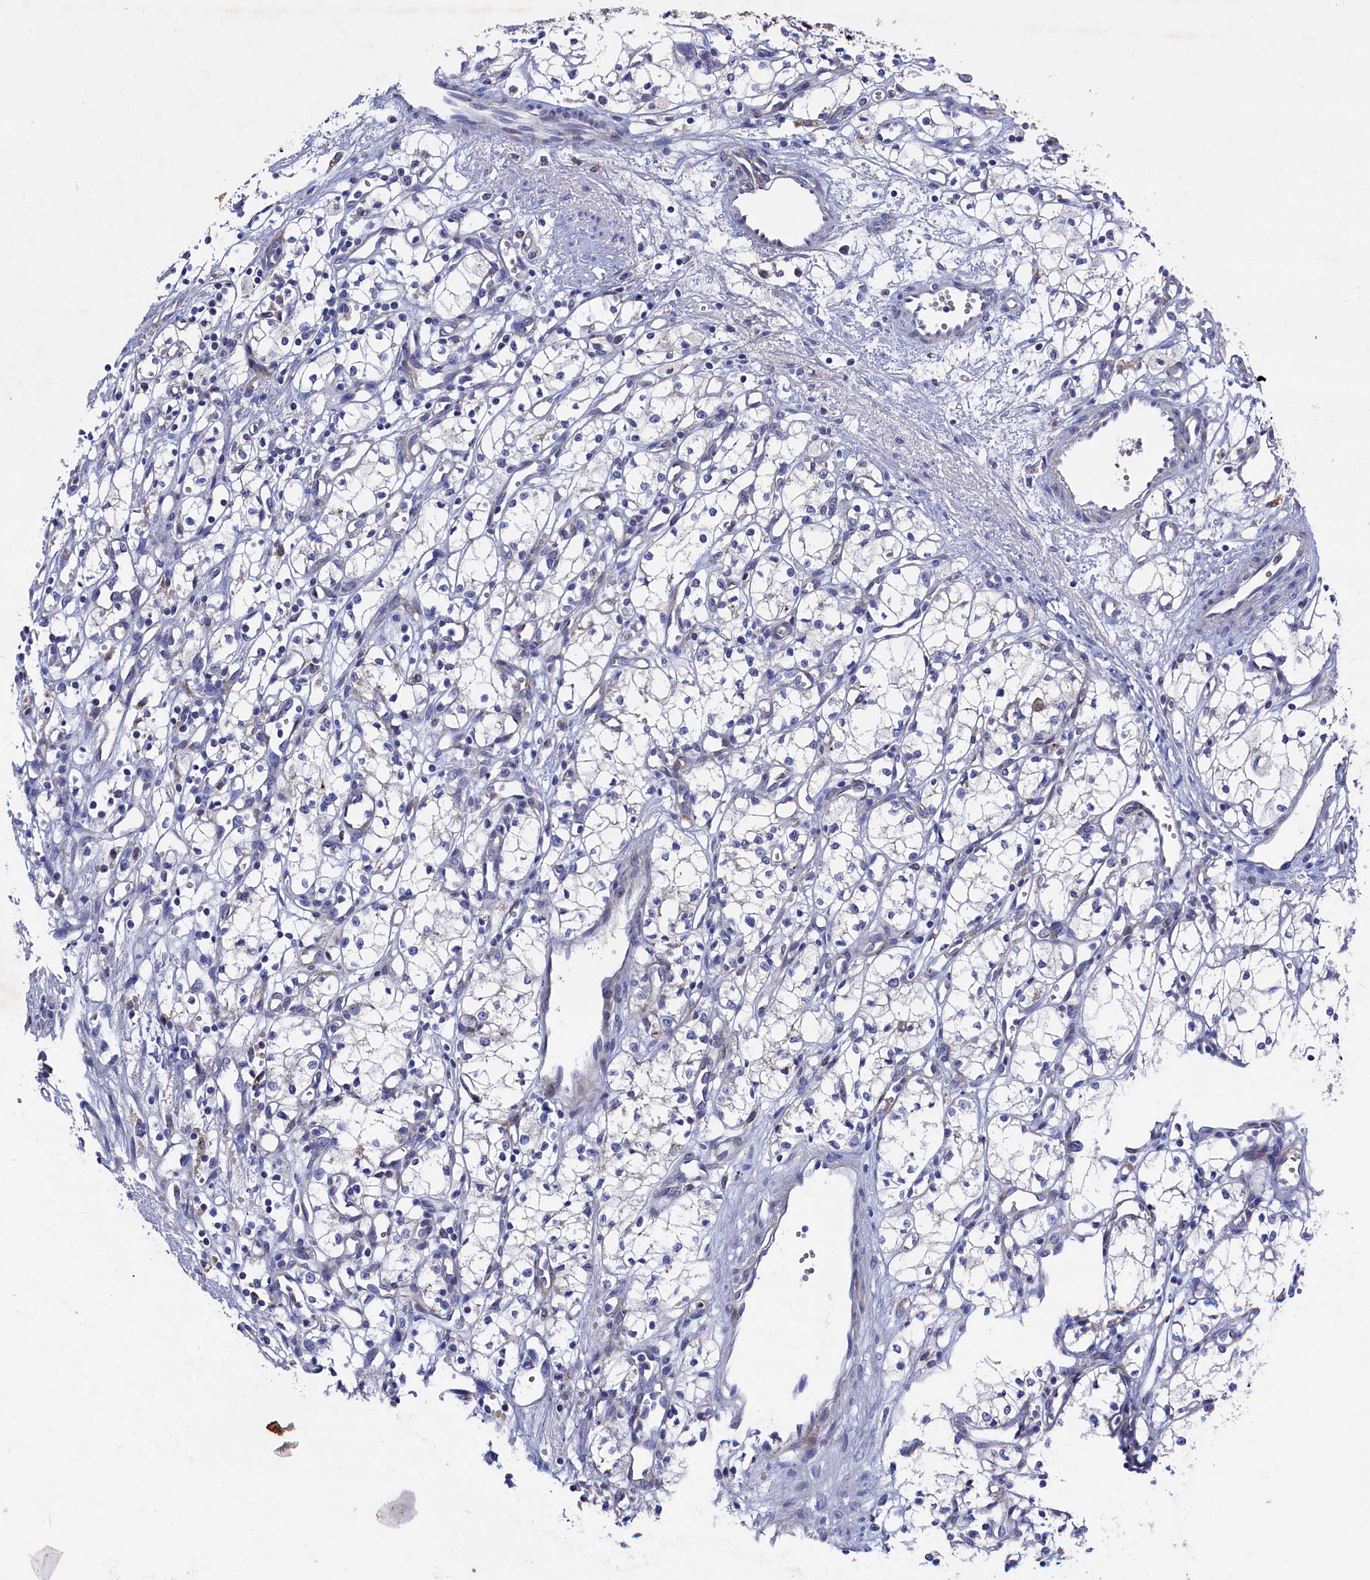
{"staining": {"intensity": "negative", "quantity": "none", "location": "none"}, "tissue": "renal cancer", "cell_type": "Tumor cells", "image_type": "cancer", "snomed": [{"axis": "morphology", "description": "Adenocarcinoma, NOS"}, {"axis": "topography", "description": "Kidney"}], "caption": "High power microscopy micrograph of an immunohistochemistry micrograph of renal cancer, revealing no significant positivity in tumor cells.", "gene": "GPR108", "patient": {"sex": "male", "age": 59}}